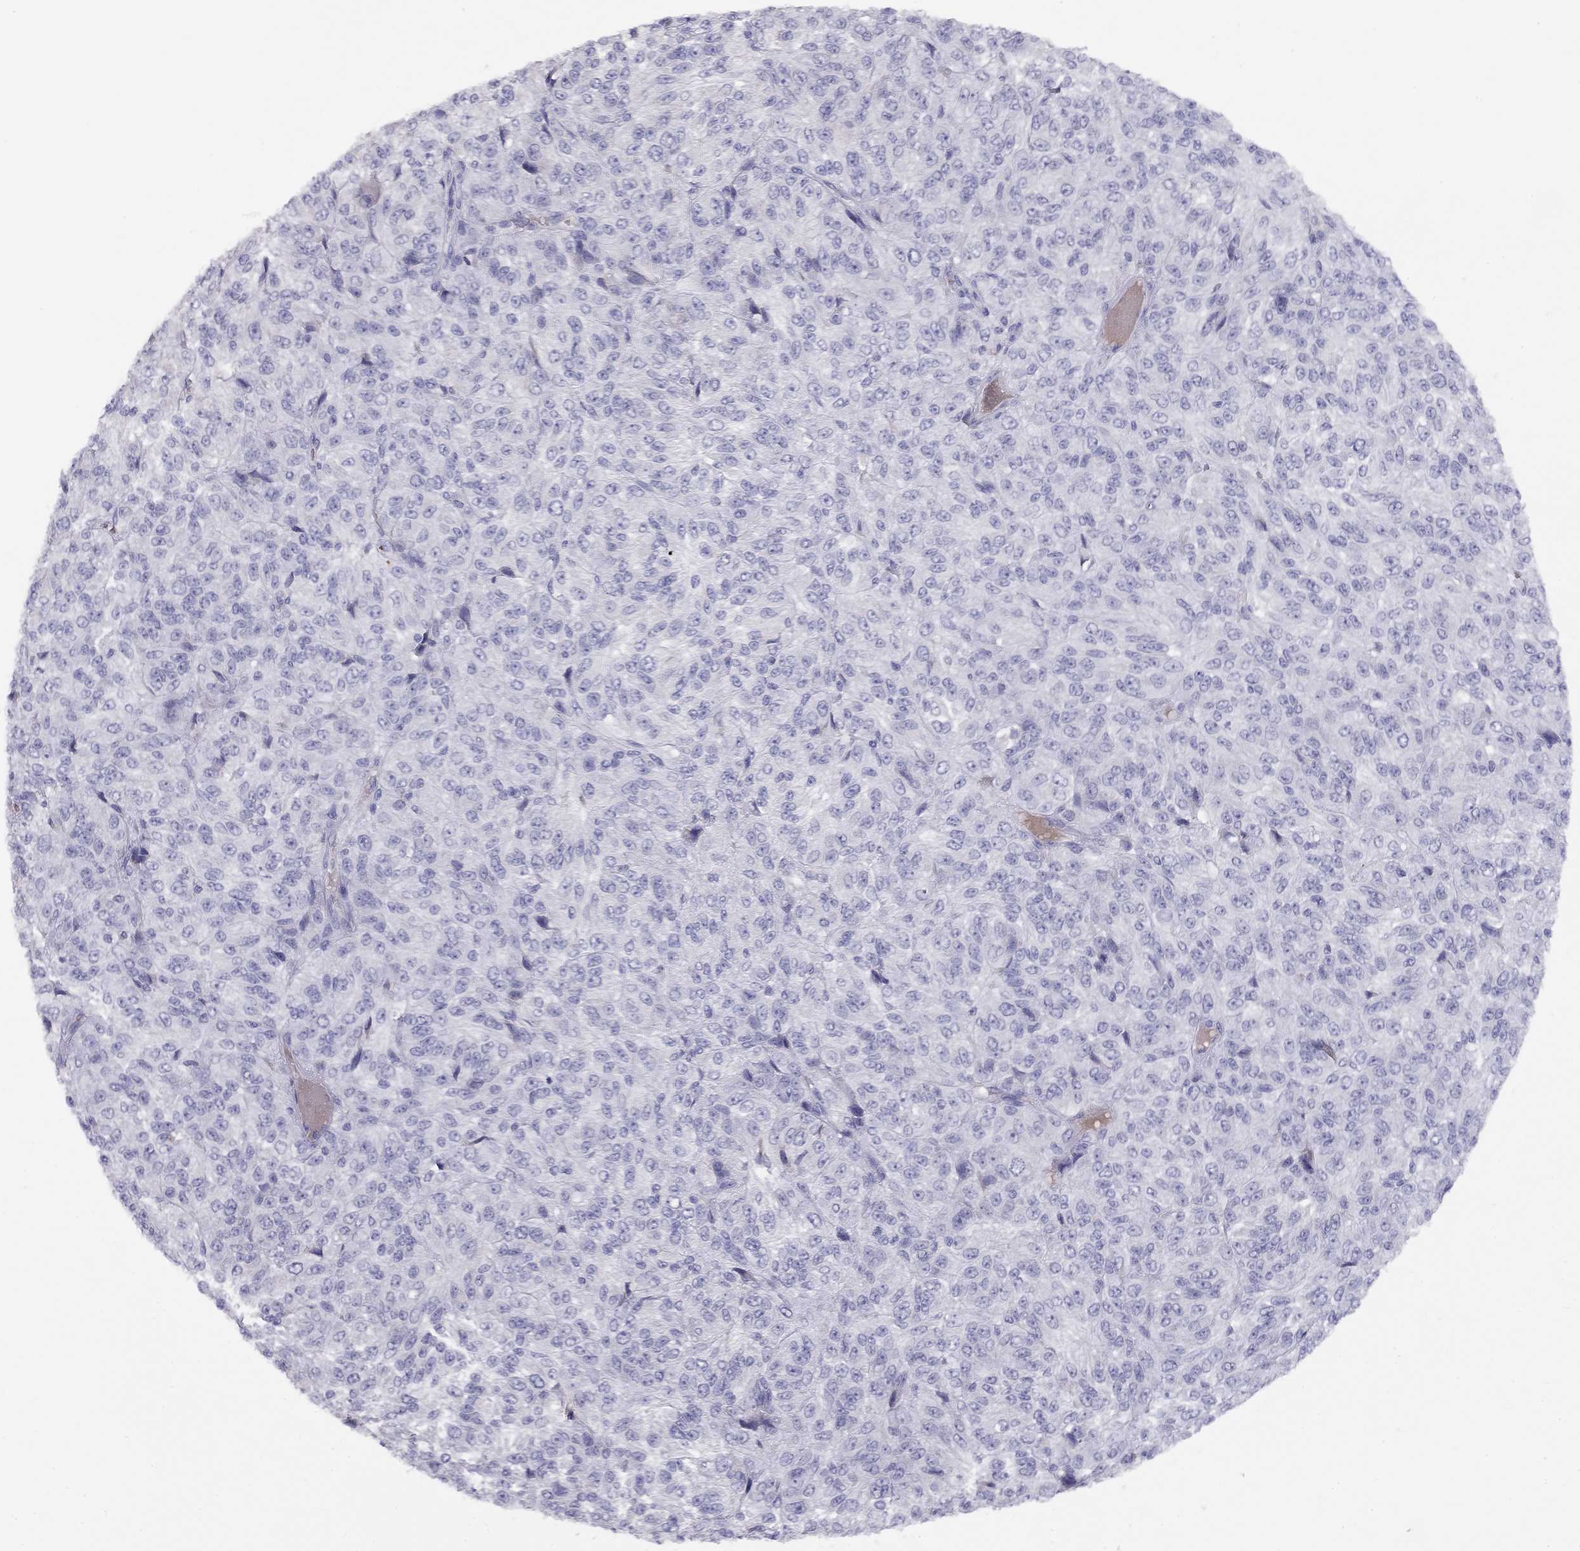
{"staining": {"intensity": "negative", "quantity": "none", "location": "none"}, "tissue": "melanoma", "cell_type": "Tumor cells", "image_type": "cancer", "snomed": [{"axis": "morphology", "description": "Malignant melanoma, Metastatic site"}, {"axis": "topography", "description": "Brain"}], "caption": "A high-resolution photomicrograph shows IHC staining of malignant melanoma (metastatic site), which exhibits no significant staining in tumor cells.", "gene": "RHD", "patient": {"sex": "female", "age": 56}}